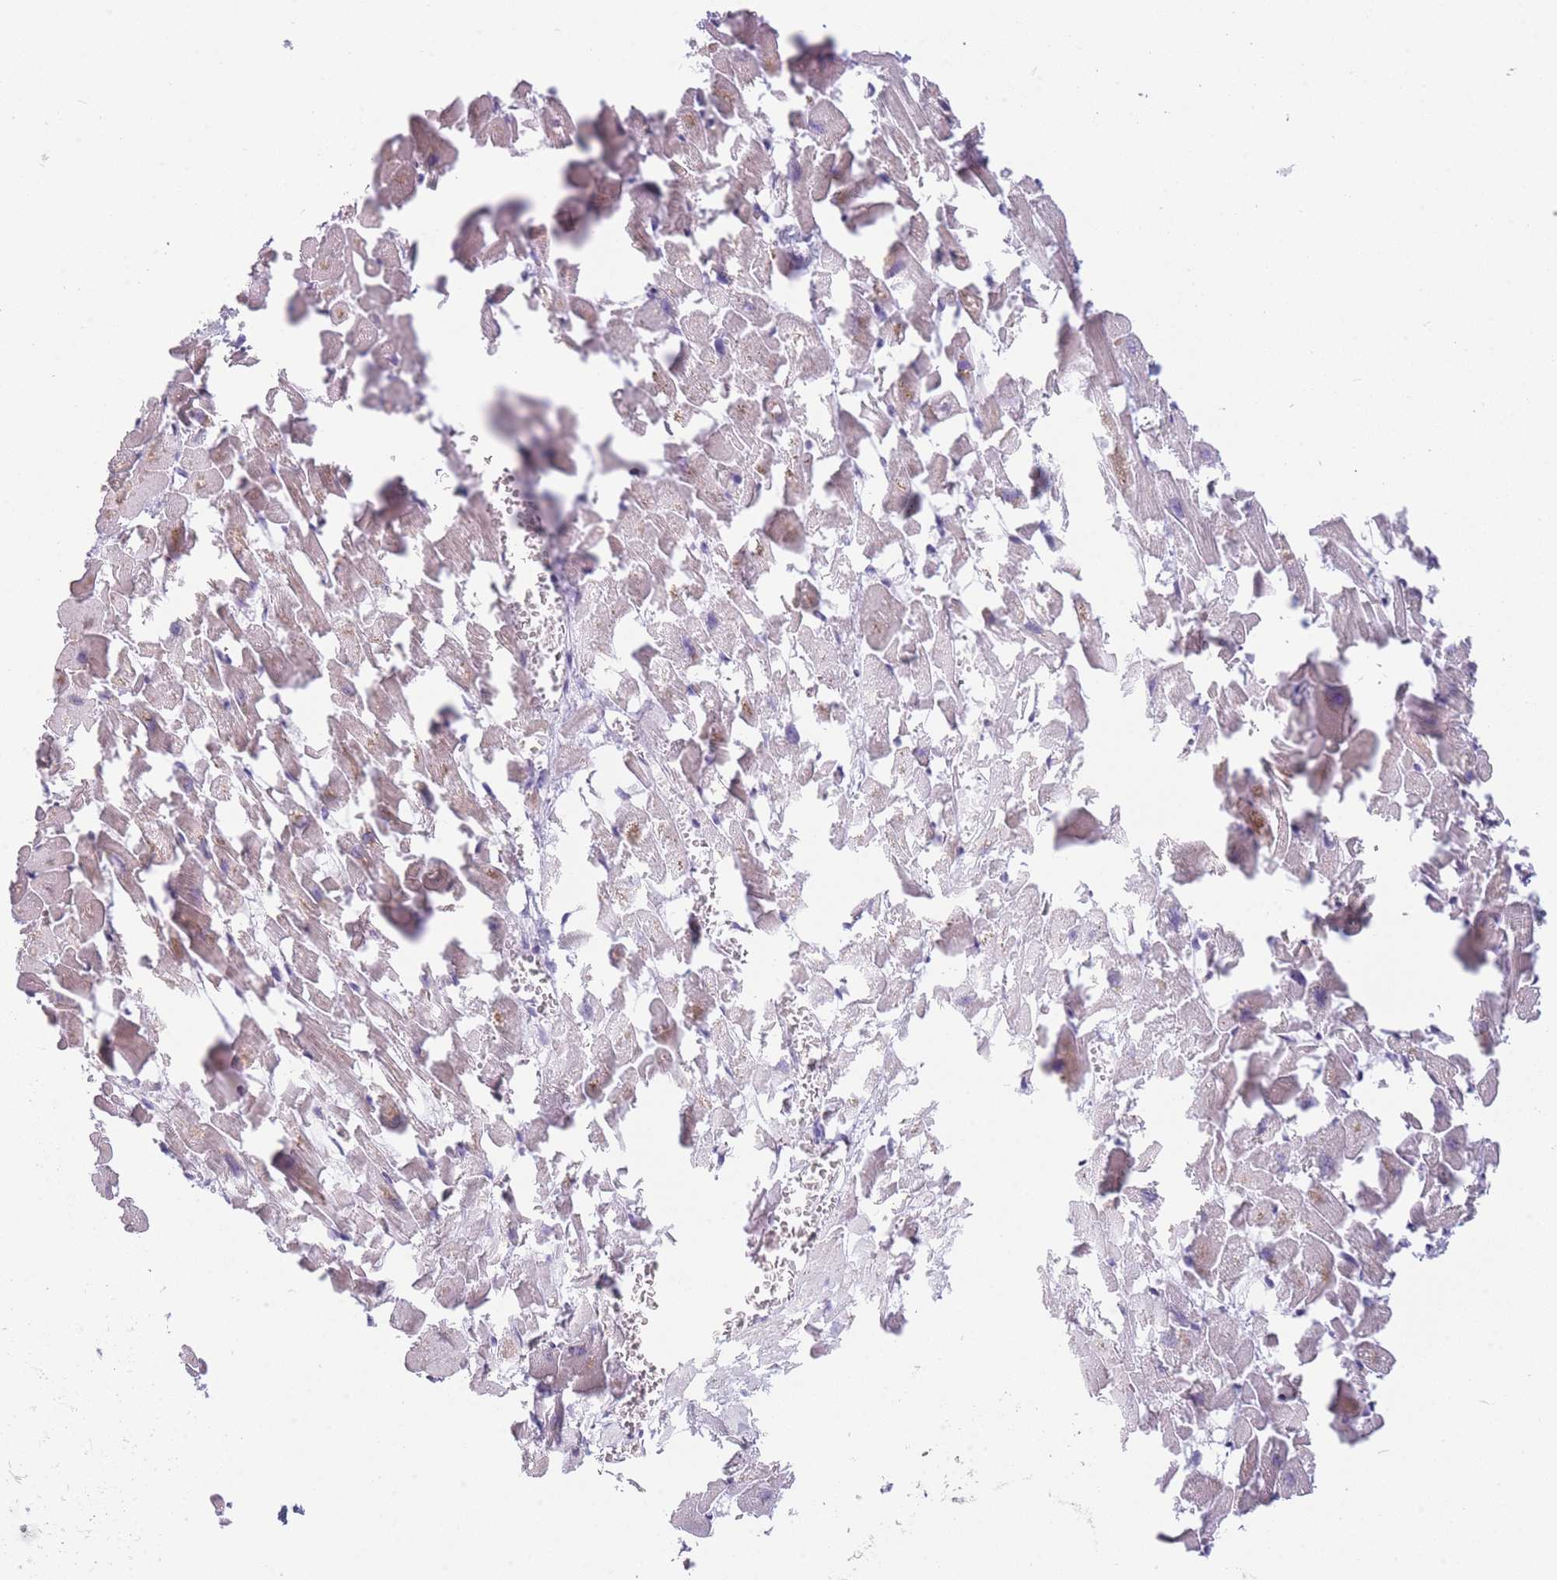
{"staining": {"intensity": "moderate", "quantity": "<25%", "location": "nuclear"}, "tissue": "heart muscle", "cell_type": "Cardiomyocytes", "image_type": "normal", "snomed": [{"axis": "morphology", "description": "Normal tissue, NOS"}, {"axis": "topography", "description": "Heart"}], "caption": "Heart muscle stained with DAB IHC shows low levels of moderate nuclear expression in about <25% of cardiomyocytes.", "gene": "SIN3B", "patient": {"sex": "female", "age": 64}}